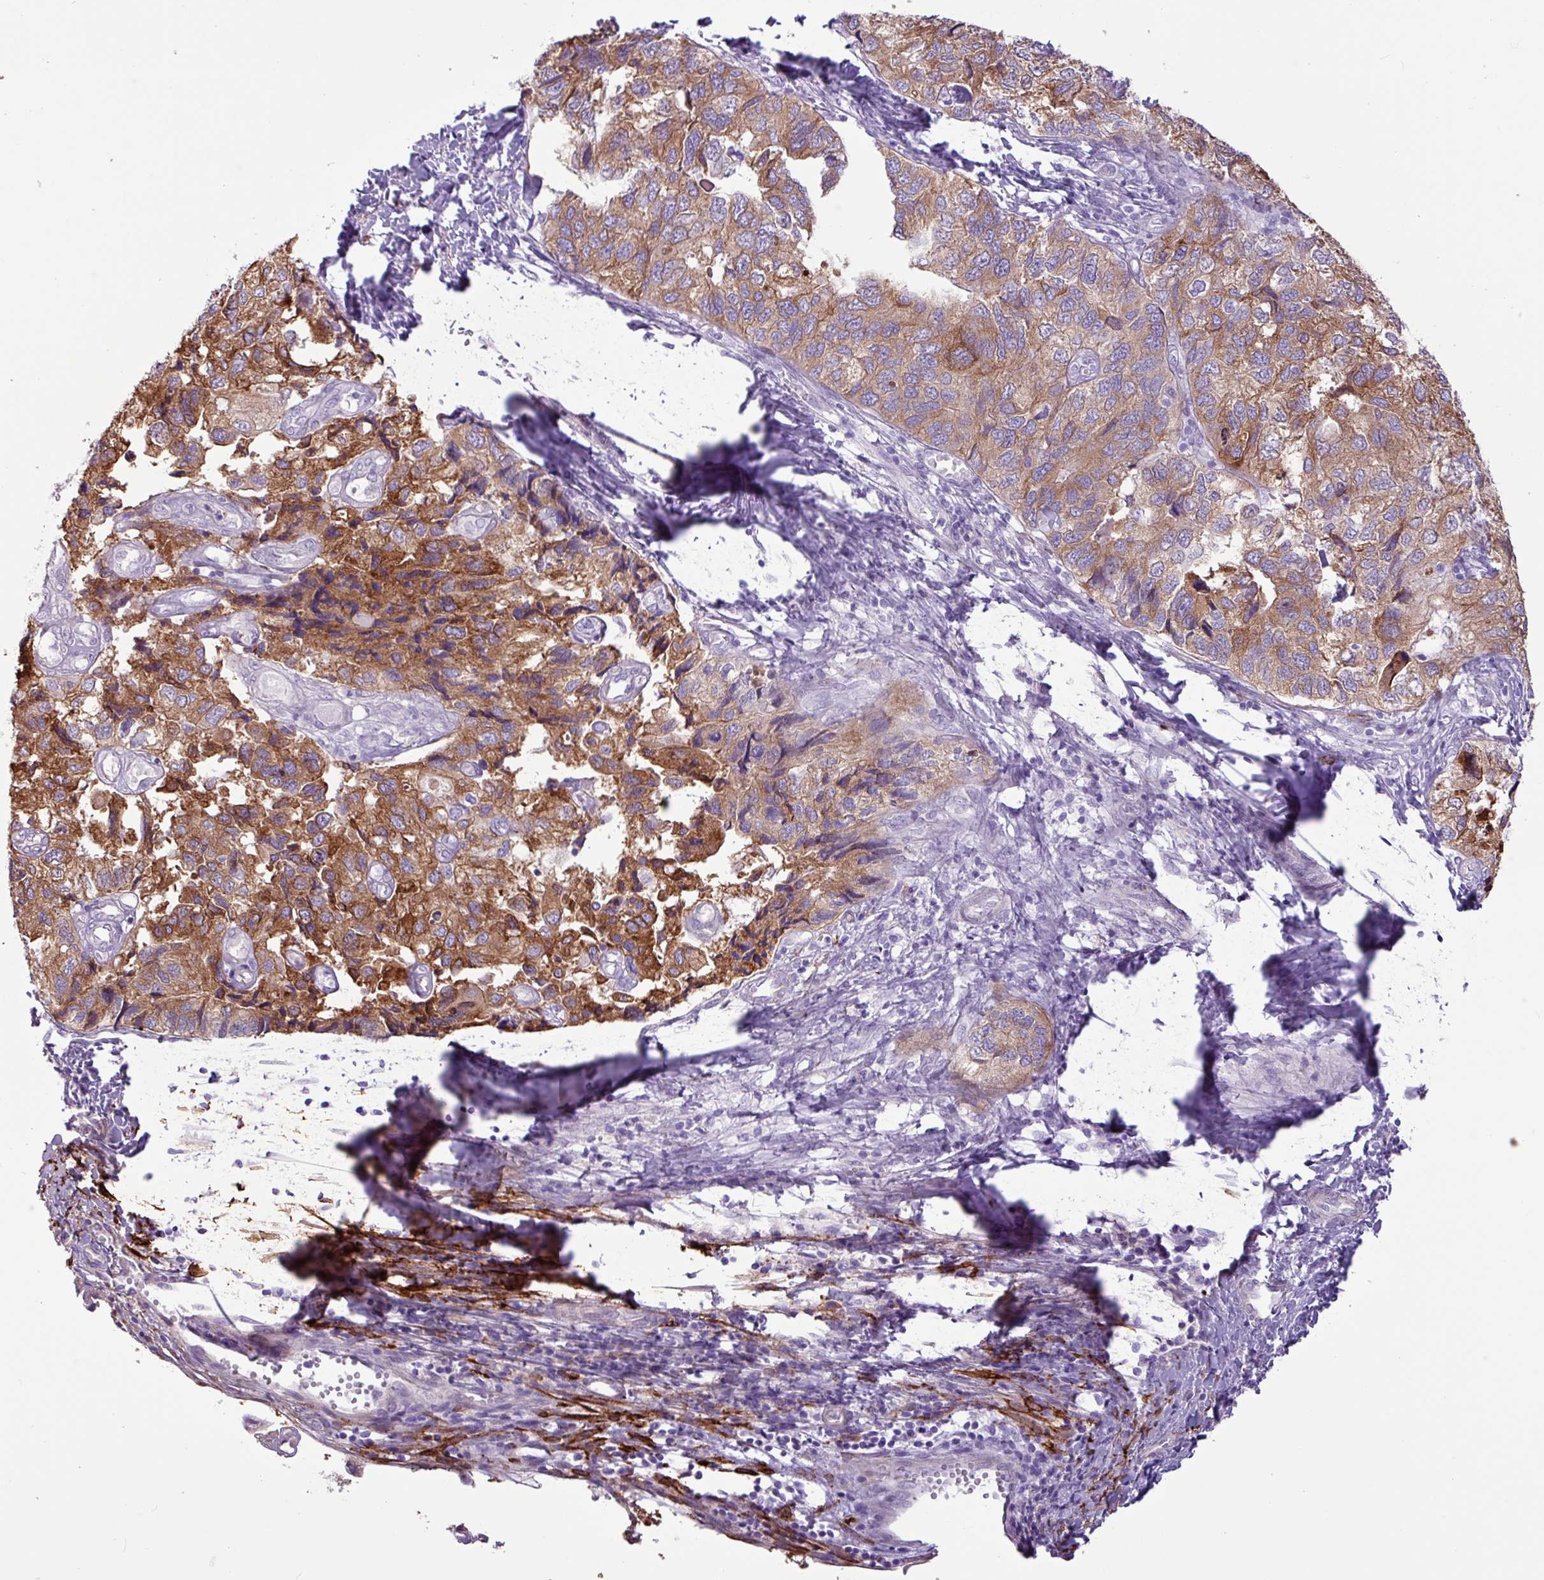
{"staining": {"intensity": "strong", "quantity": ">75%", "location": "cytoplasmic/membranous"}, "tissue": "endometrial cancer", "cell_type": "Tumor cells", "image_type": "cancer", "snomed": [{"axis": "morphology", "description": "Carcinoma, NOS"}, {"axis": "topography", "description": "Uterus"}], "caption": "A histopathology image of human carcinoma (endometrial) stained for a protein reveals strong cytoplasmic/membranous brown staining in tumor cells. The staining was performed using DAB, with brown indicating positive protein expression. Nuclei are stained blue with hematoxylin.", "gene": "SLC38A1", "patient": {"sex": "female", "age": 76}}